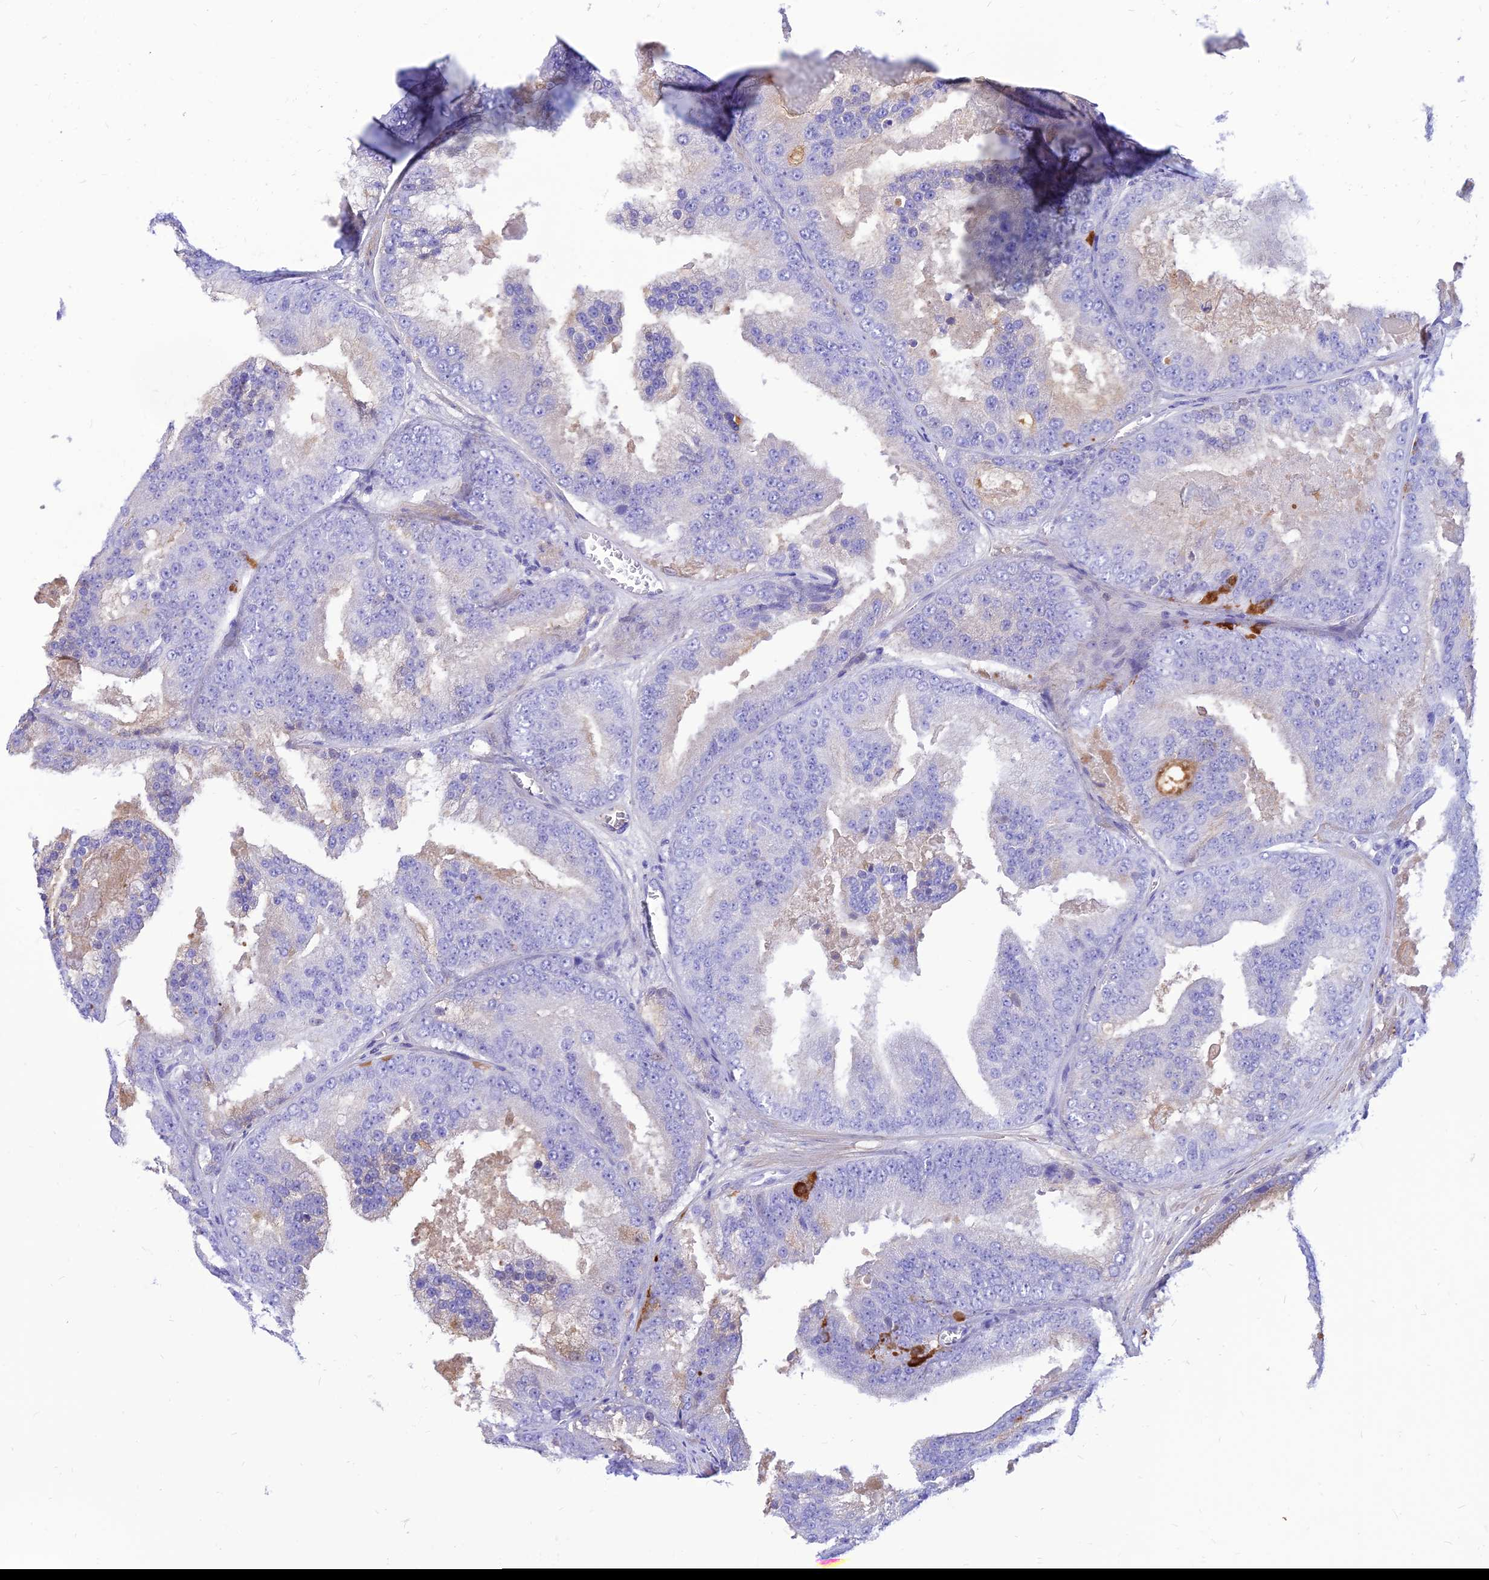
{"staining": {"intensity": "negative", "quantity": "none", "location": "none"}, "tissue": "prostate cancer", "cell_type": "Tumor cells", "image_type": "cancer", "snomed": [{"axis": "morphology", "description": "Adenocarcinoma, High grade"}, {"axis": "topography", "description": "Prostate"}], "caption": "Protein analysis of prostate cancer (high-grade adenocarcinoma) demonstrates no significant expression in tumor cells. (Immunohistochemistry, brightfield microscopy, high magnification).", "gene": "PRNP", "patient": {"sex": "male", "age": 61}}